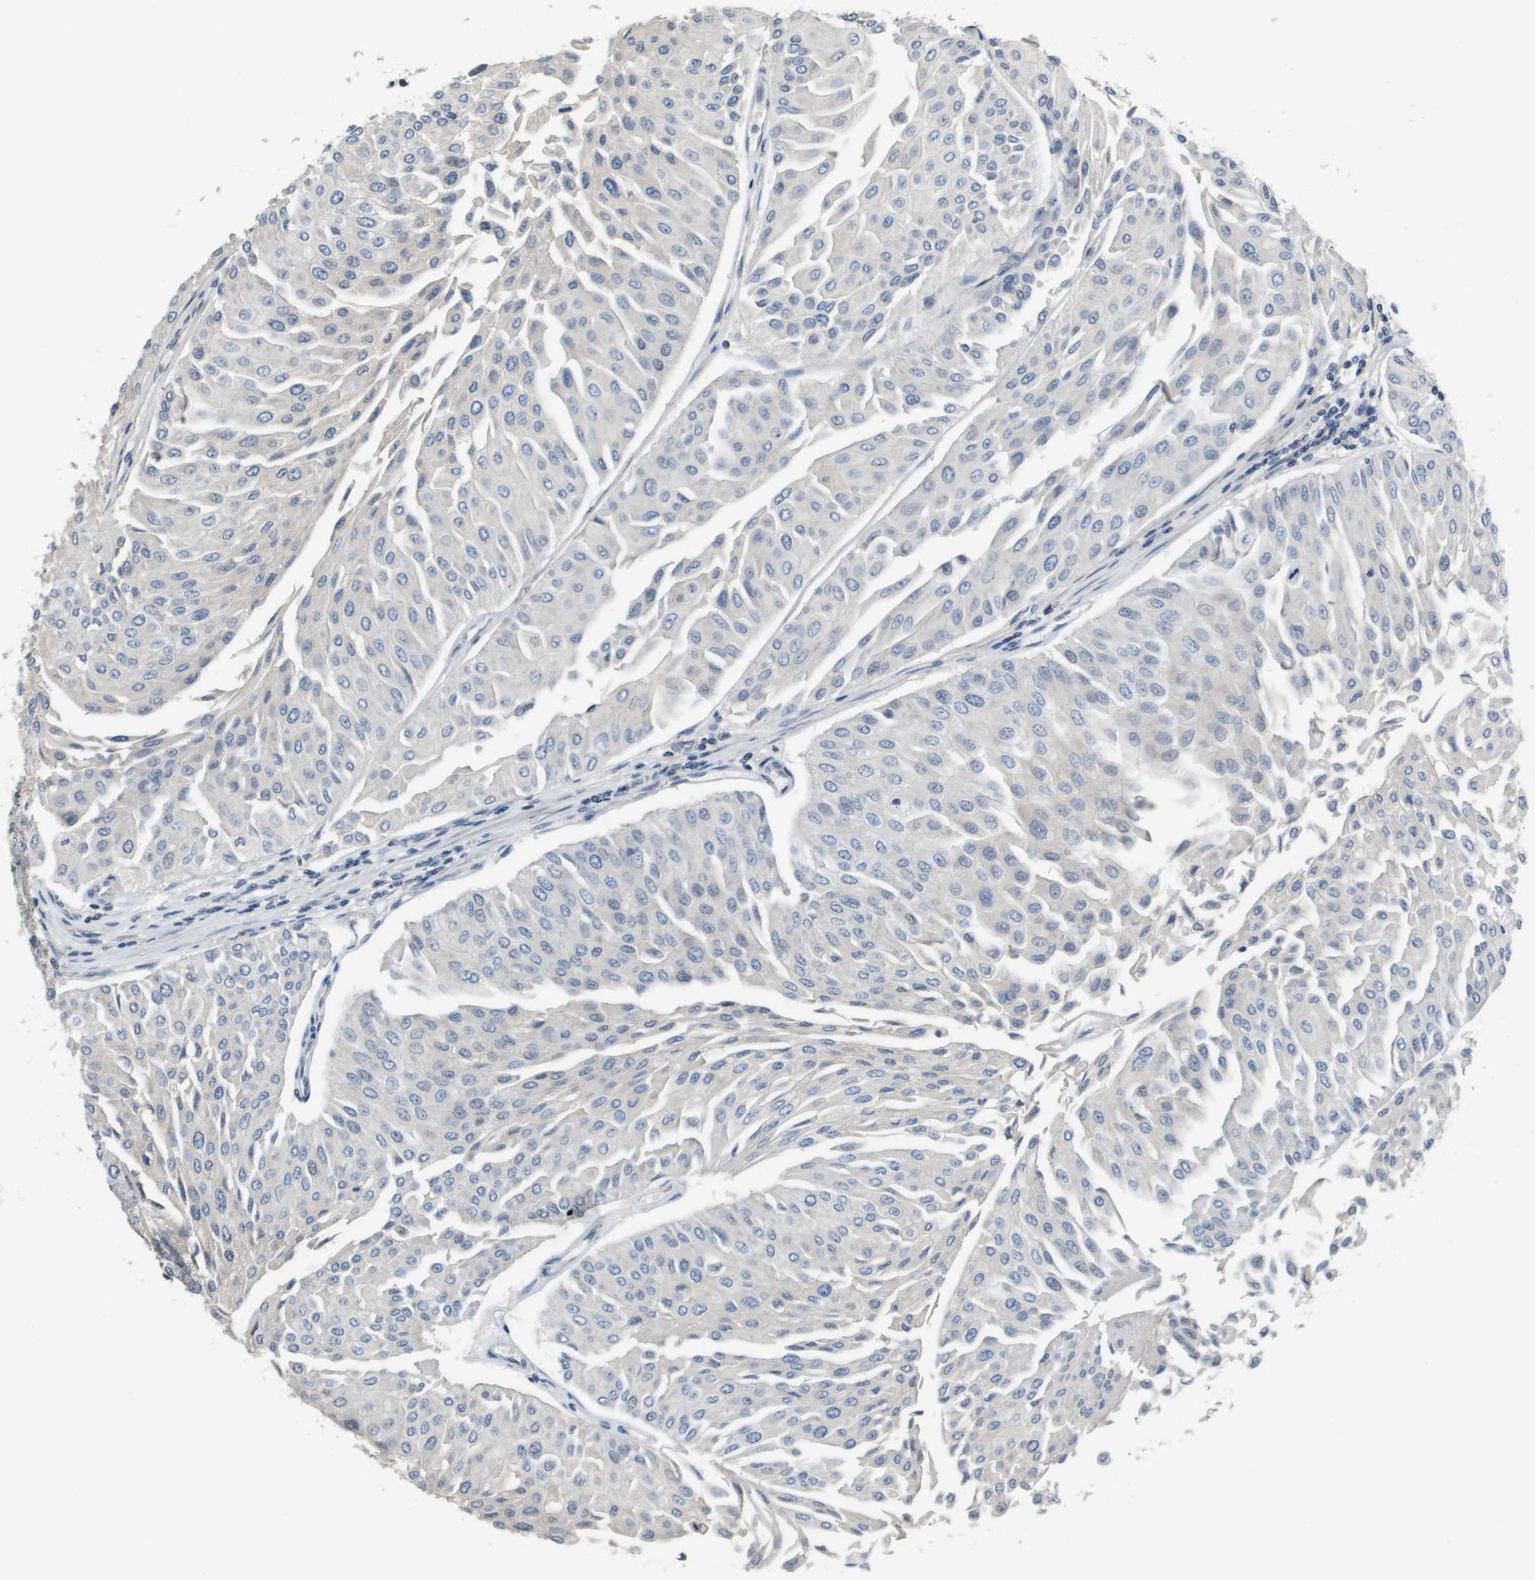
{"staining": {"intensity": "negative", "quantity": "none", "location": "none"}, "tissue": "urothelial cancer", "cell_type": "Tumor cells", "image_type": "cancer", "snomed": [{"axis": "morphology", "description": "Urothelial carcinoma, Low grade"}, {"axis": "topography", "description": "Urinary bladder"}], "caption": "IHC image of human low-grade urothelial carcinoma stained for a protein (brown), which reveals no staining in tumor cells.", "gene": "CAPN11", "patient": {"sex": "male", "age": 67}}